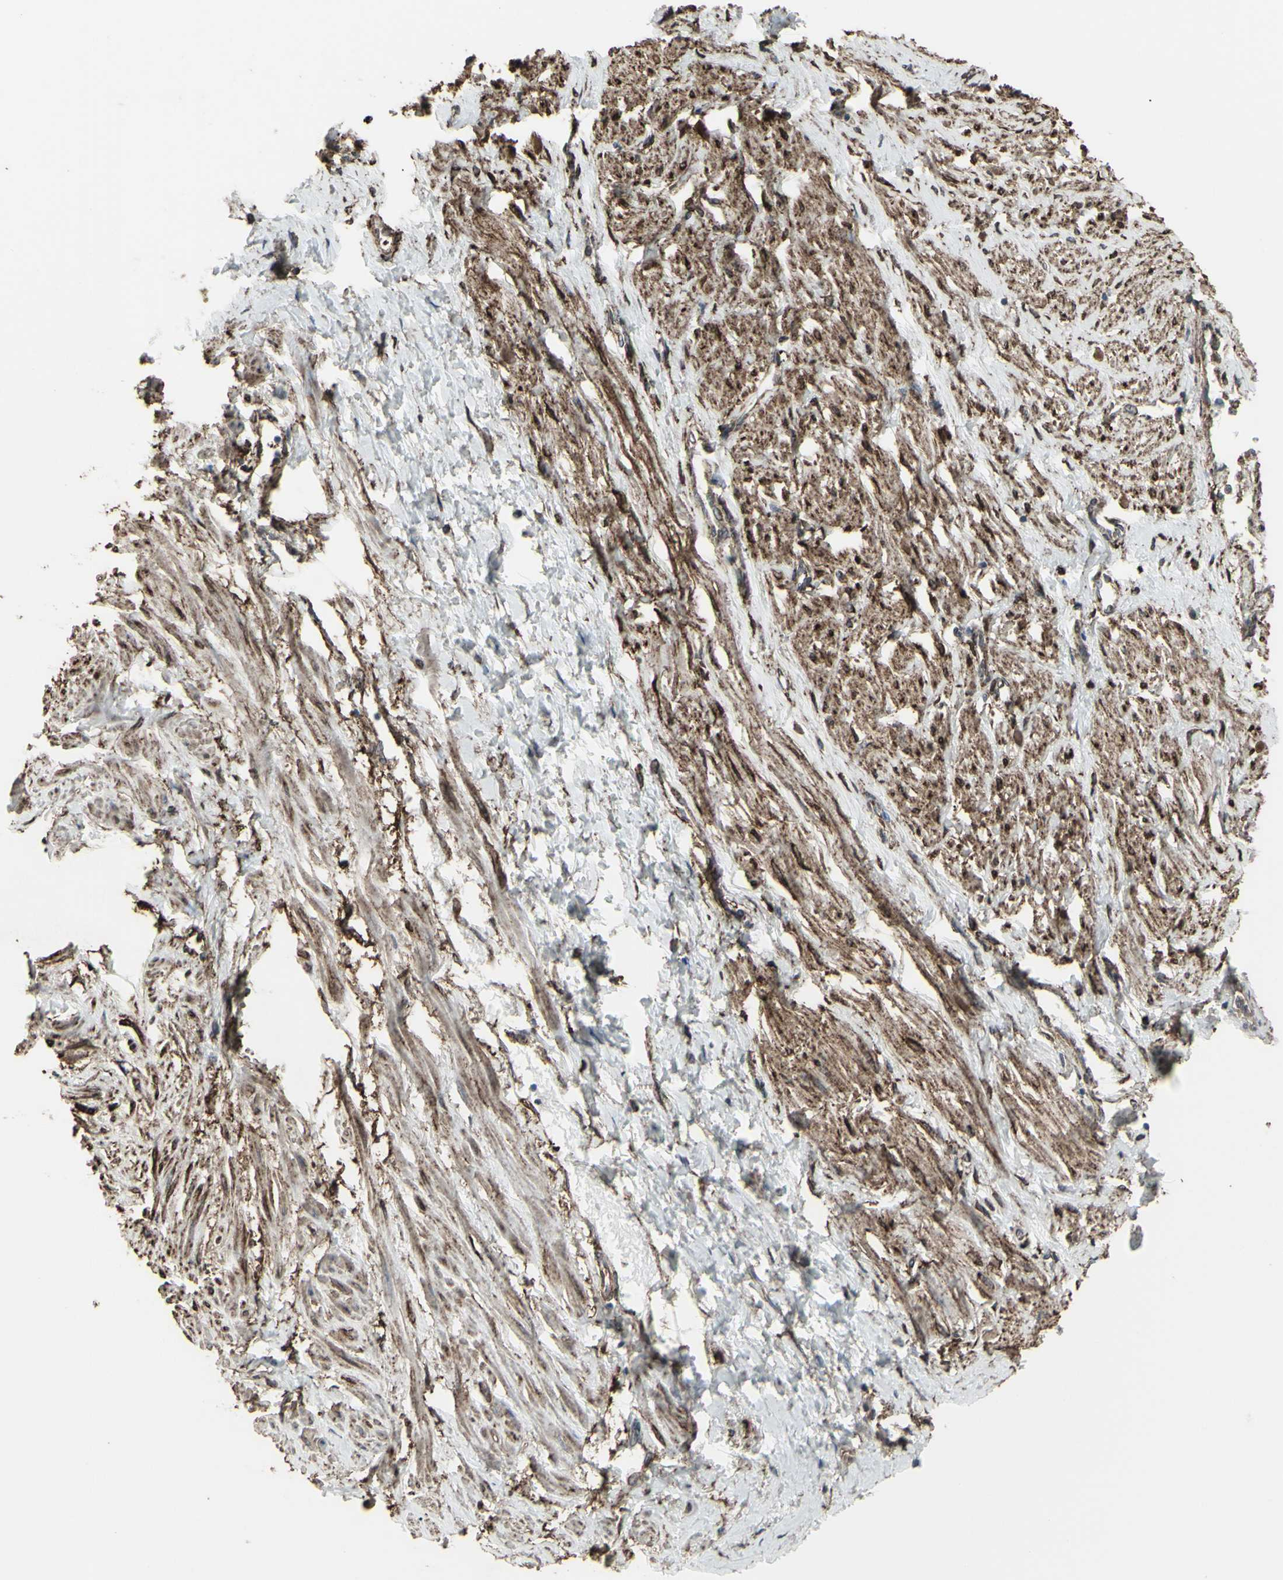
{"staining": {"intensity": "moderate", "quantity": ">75%", "location": "cytoplasmic/membranous"}, "tissue": "smooth muscle", "cell_type": "Smooth muscle cells", "image_type": "normal", "snomed": [{"axis": "morphology", "description": "Normal tissue, NOS"}, {"axis": "topography", "description": "Smooth muscle"}, {"axis": "topography", "description": "Uterus"}], "caption": "The histopathology image shows a brown stain indicating the presence of a protein in the cytoplasmic/membranous of smooth muscle cells in smooth muscle.", "gene": "SMO", "patient": {"sex": "female", "age": 39}}